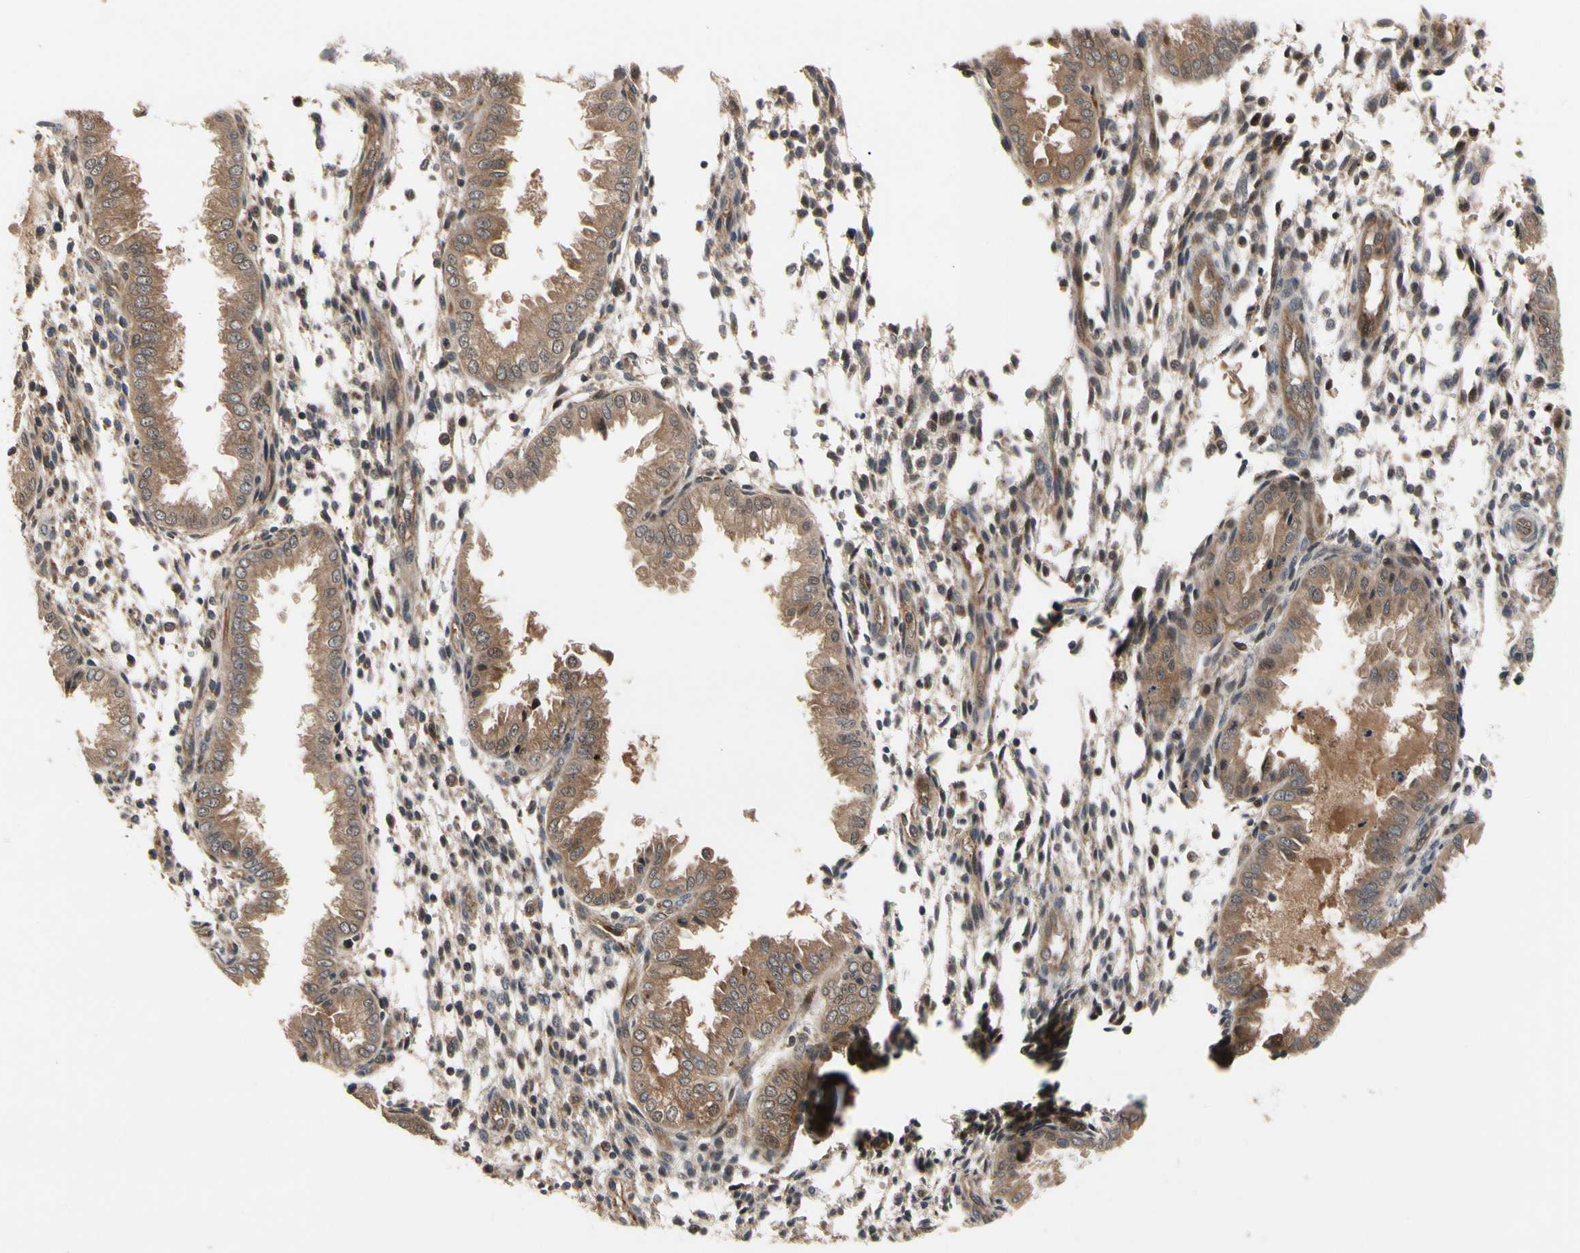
{"staining": {"intensity": "moderate", "quantity": "25%-75%", "location": "cytoplasmic/membranous,nuclear"}, "tissue": "endometrium", "cell_type": "Cells in endometrial stroma", "image_type": "normal", "snomed": [{"axis": "morphology", "description": "Normal tissue, NOS"}, {"axis": "topography", "description": "Endometrium"}], "caption": "Approximately 25%-75% of cells in endometrial stroma in benign endometrium show moderate cytoplasmic/membranous,nuclear protein expression as visualized by brown immunohistochemical staining.", "gene": "CYTIP", "patient": {"sex": "female", "age": 33}}